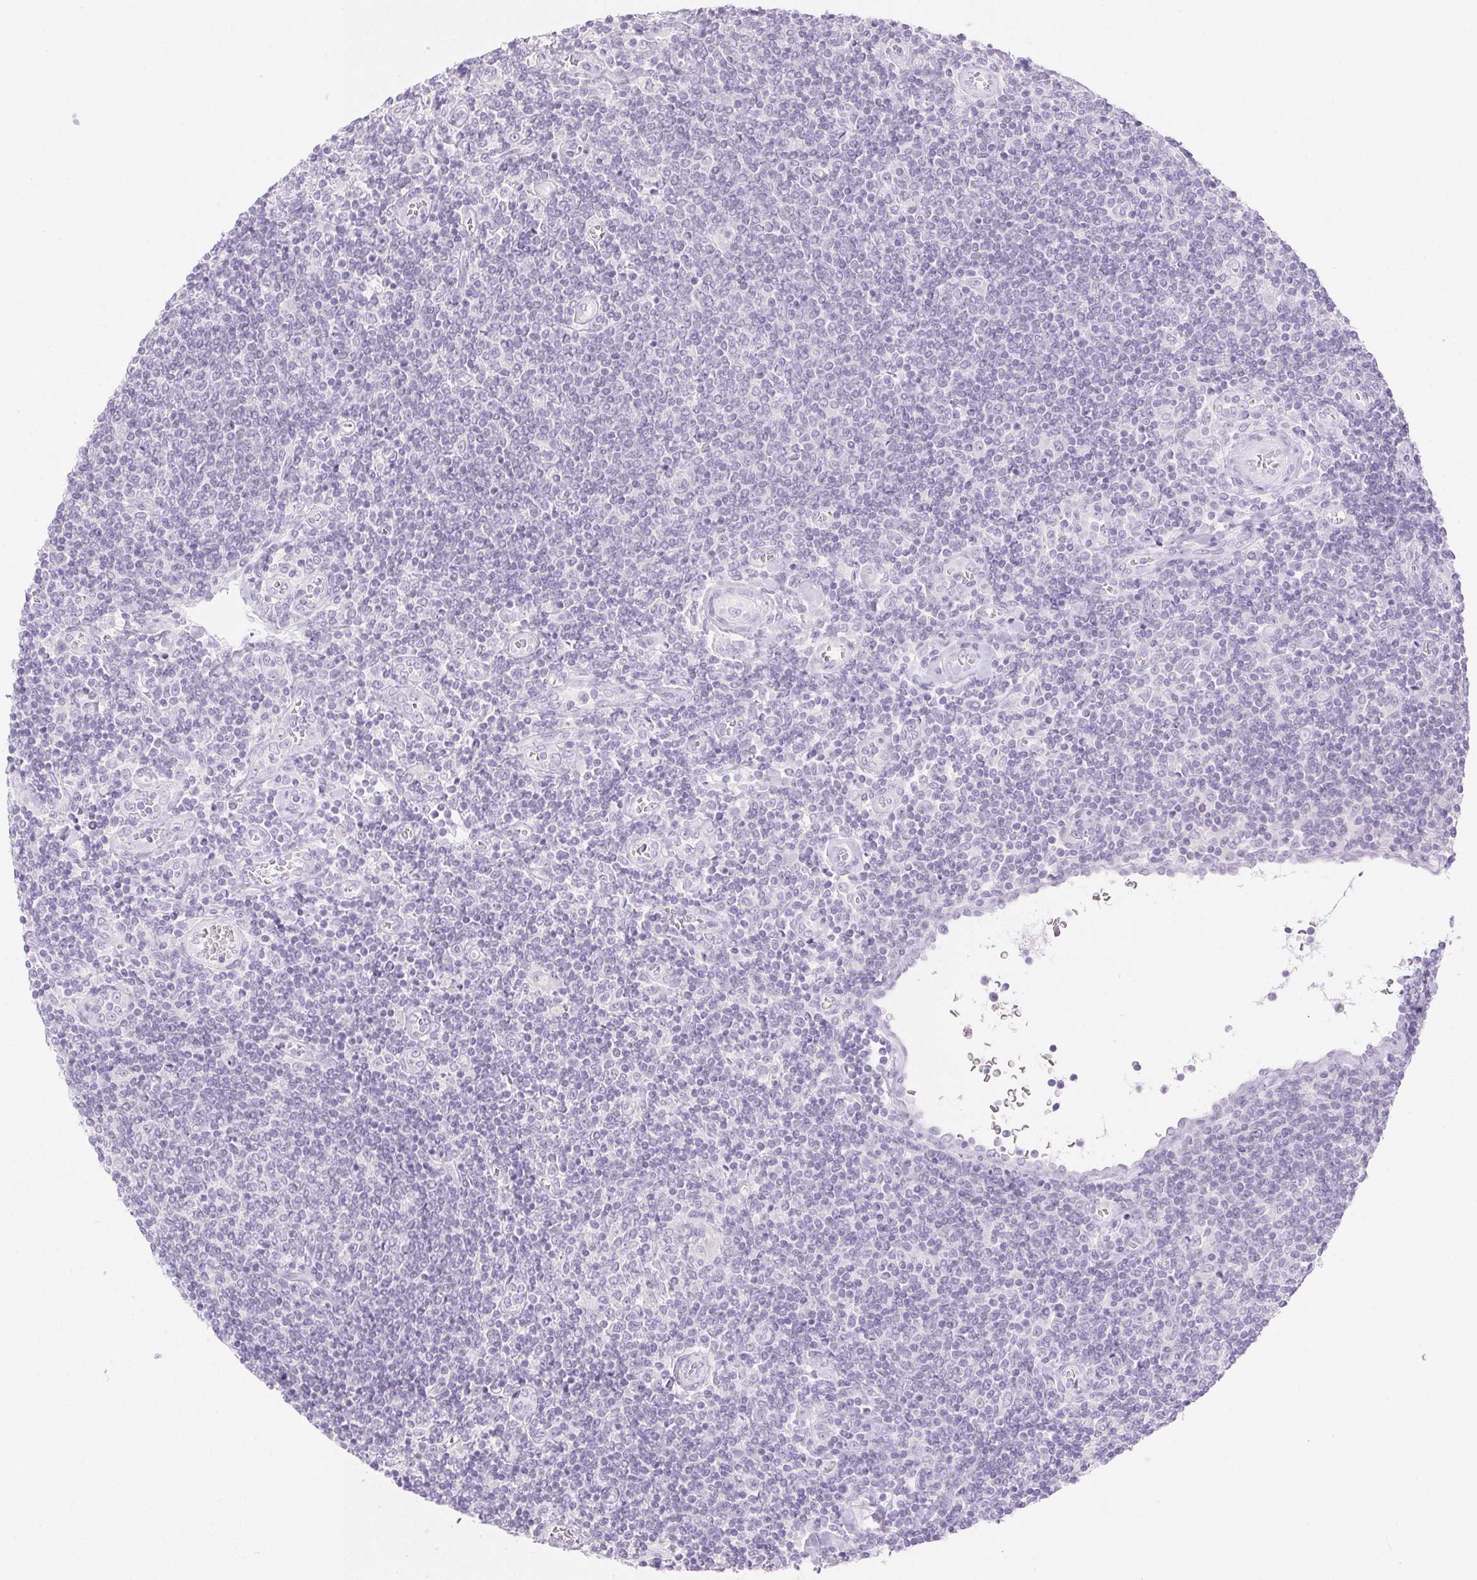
{"staining": {"intensity": "negative", "quantity": "none", "location": "none"}, "tissue": "lymphoma", "cell_type": "Tumor cells", "image_type": "cancer", "snomed": [{"axis": "morphology", "description": "Malignant lymphoma, non-Hodgkin's type, Low grade"}, {"axis": "topography", "description": "Lymph node"}], "caption": "Low-grade malignant lymphoma, non-Hodgkin's type stained for a protein using immunohistochemistry exhibits no staining tumor cells.", "gene": "SPRR3", "patient": {"sex": "male", "age": 52}}